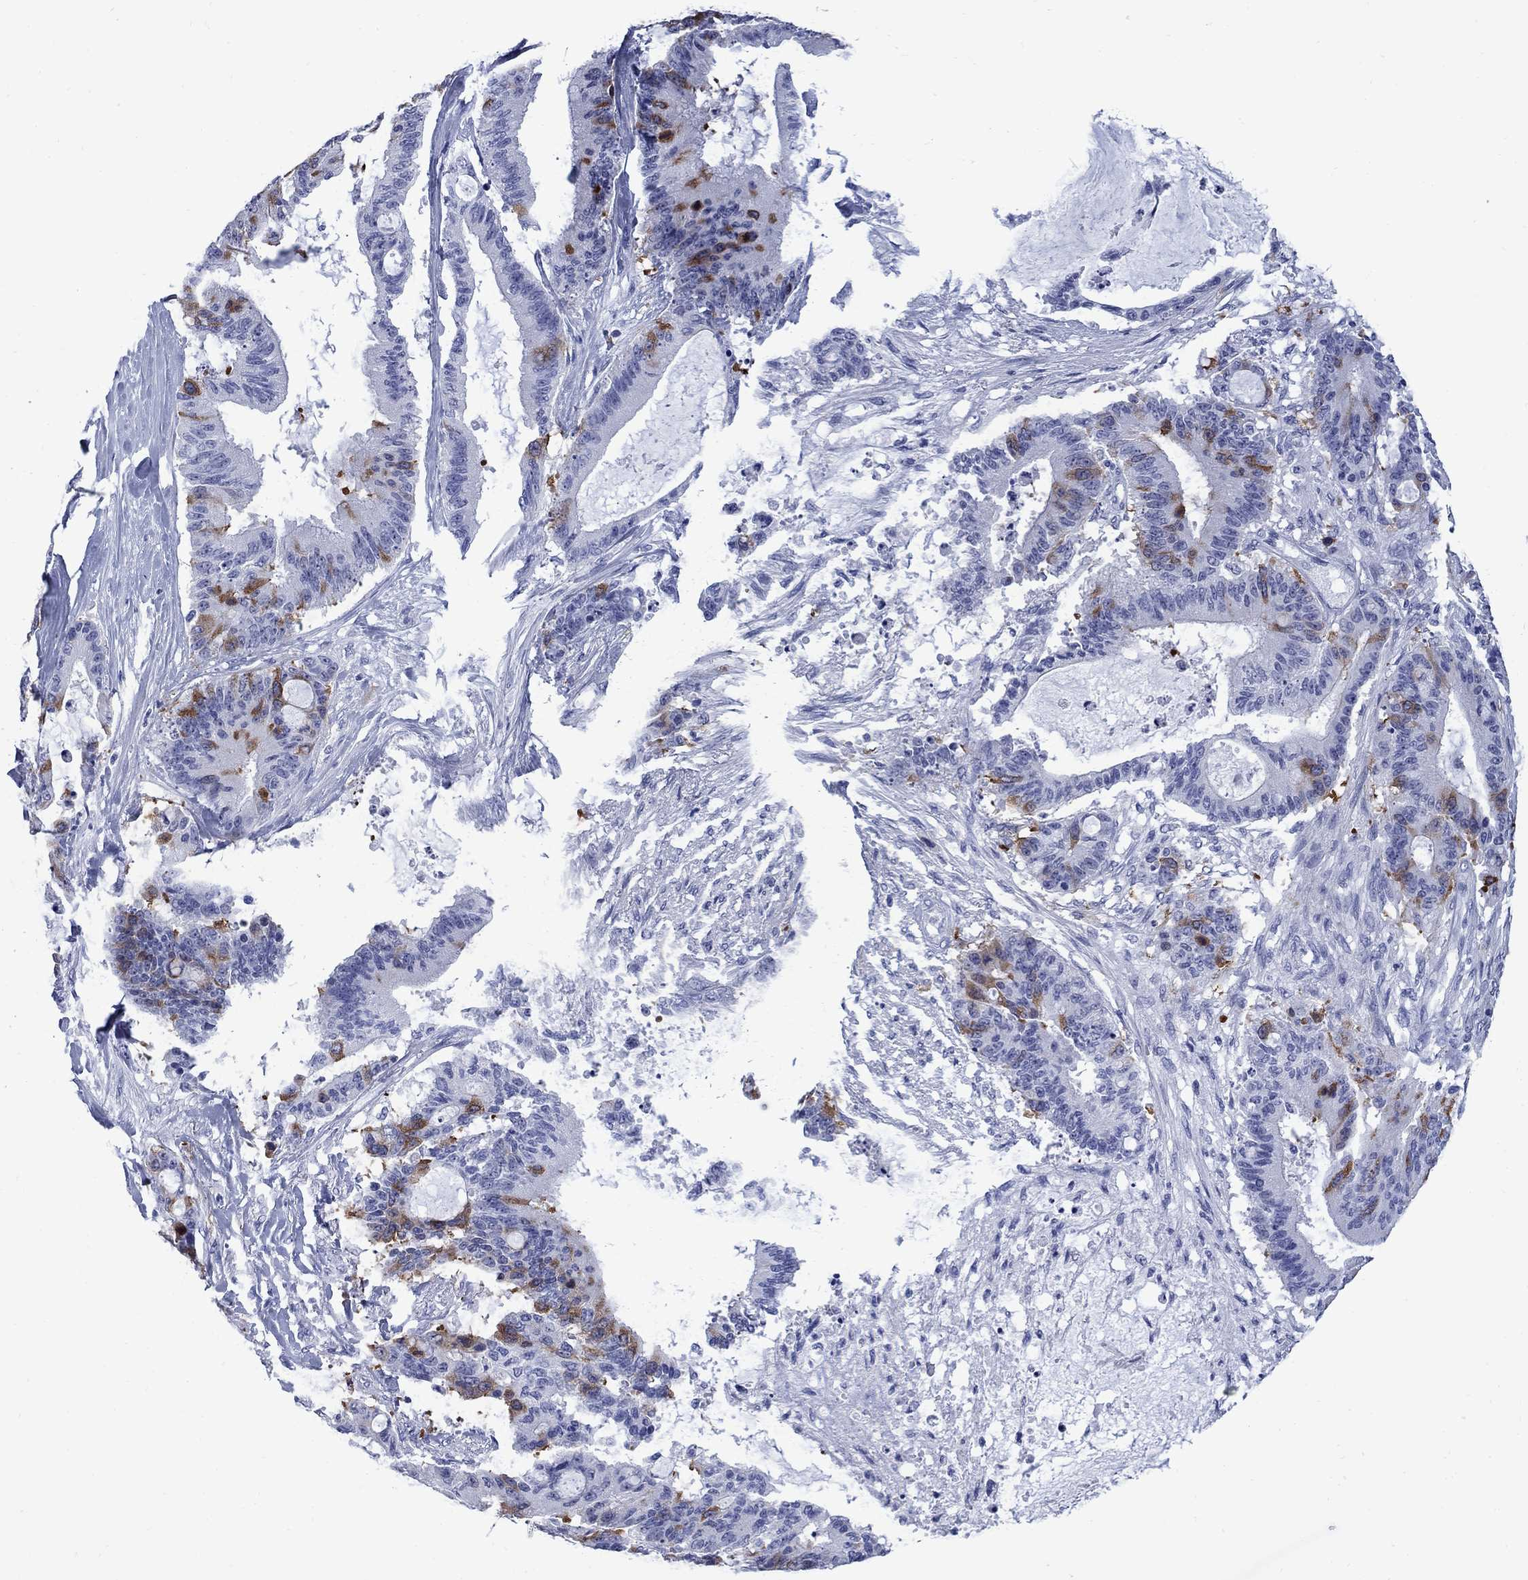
{"staining": {"intensity": "strong", "quantity": "<25%", "location": "cytoplasmic/membranous"}, "tissue": "liver cancer", "cell_type": "Tumor cells", "image_type": "cancer", "snomed": [{"axis": "morphology", "description": "Normal tissue, NOS"}, {"axis": "morphology", "description": "Cholangiocarcinoma"}, {"axis": "topography", "description": "Liver"}, {"axis": "topography", "description": "Peripheral nerve tissue"}], "caption": "This micrograph shows immunohistochemistry staining of human cholangiocarcinoma (liver), with medium strong cytoplasmic/membranous expression in approximately <25% of tumor cells.", "gene": "TACC3", "patient": {"sex": "female", "age": 73}}